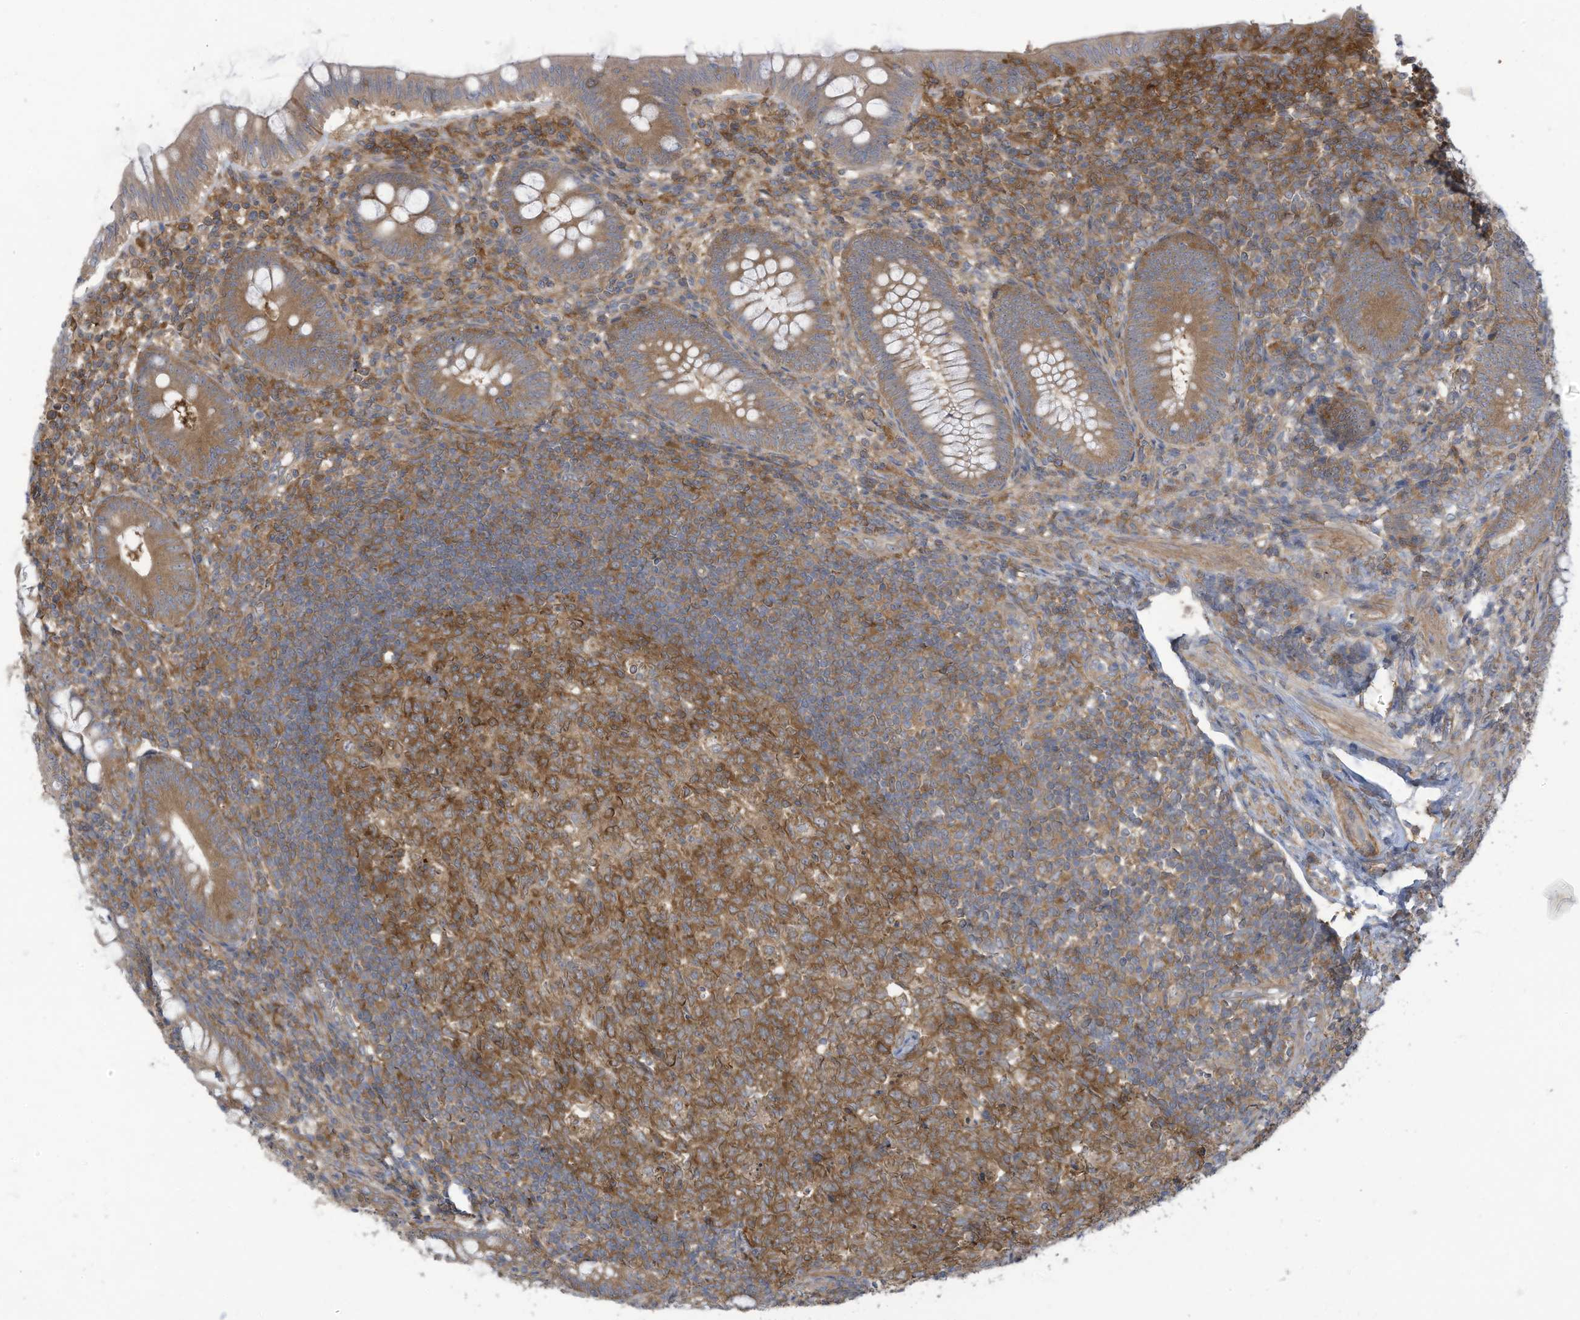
{"staining": {"intensity": "moderate", "quantity": ">75%", "location": "cytoplasmic/membranous"}, "tissue": "appendix", "cell_type": "Glandular cells", "image_type": "normal", "snomed": [{"axis": "morphology", "description": "Normal tissue, NOS"}, {"axis": "topography", "description": "Appendix"}], "caption": "This is a histology image of IHC staining of unremarkable appendix, which shows moderate positivity in the cytoplasmic/membranous of glandular cells.", "gene": "ADI1", "patient": {"sex": "male", "age": 14}}